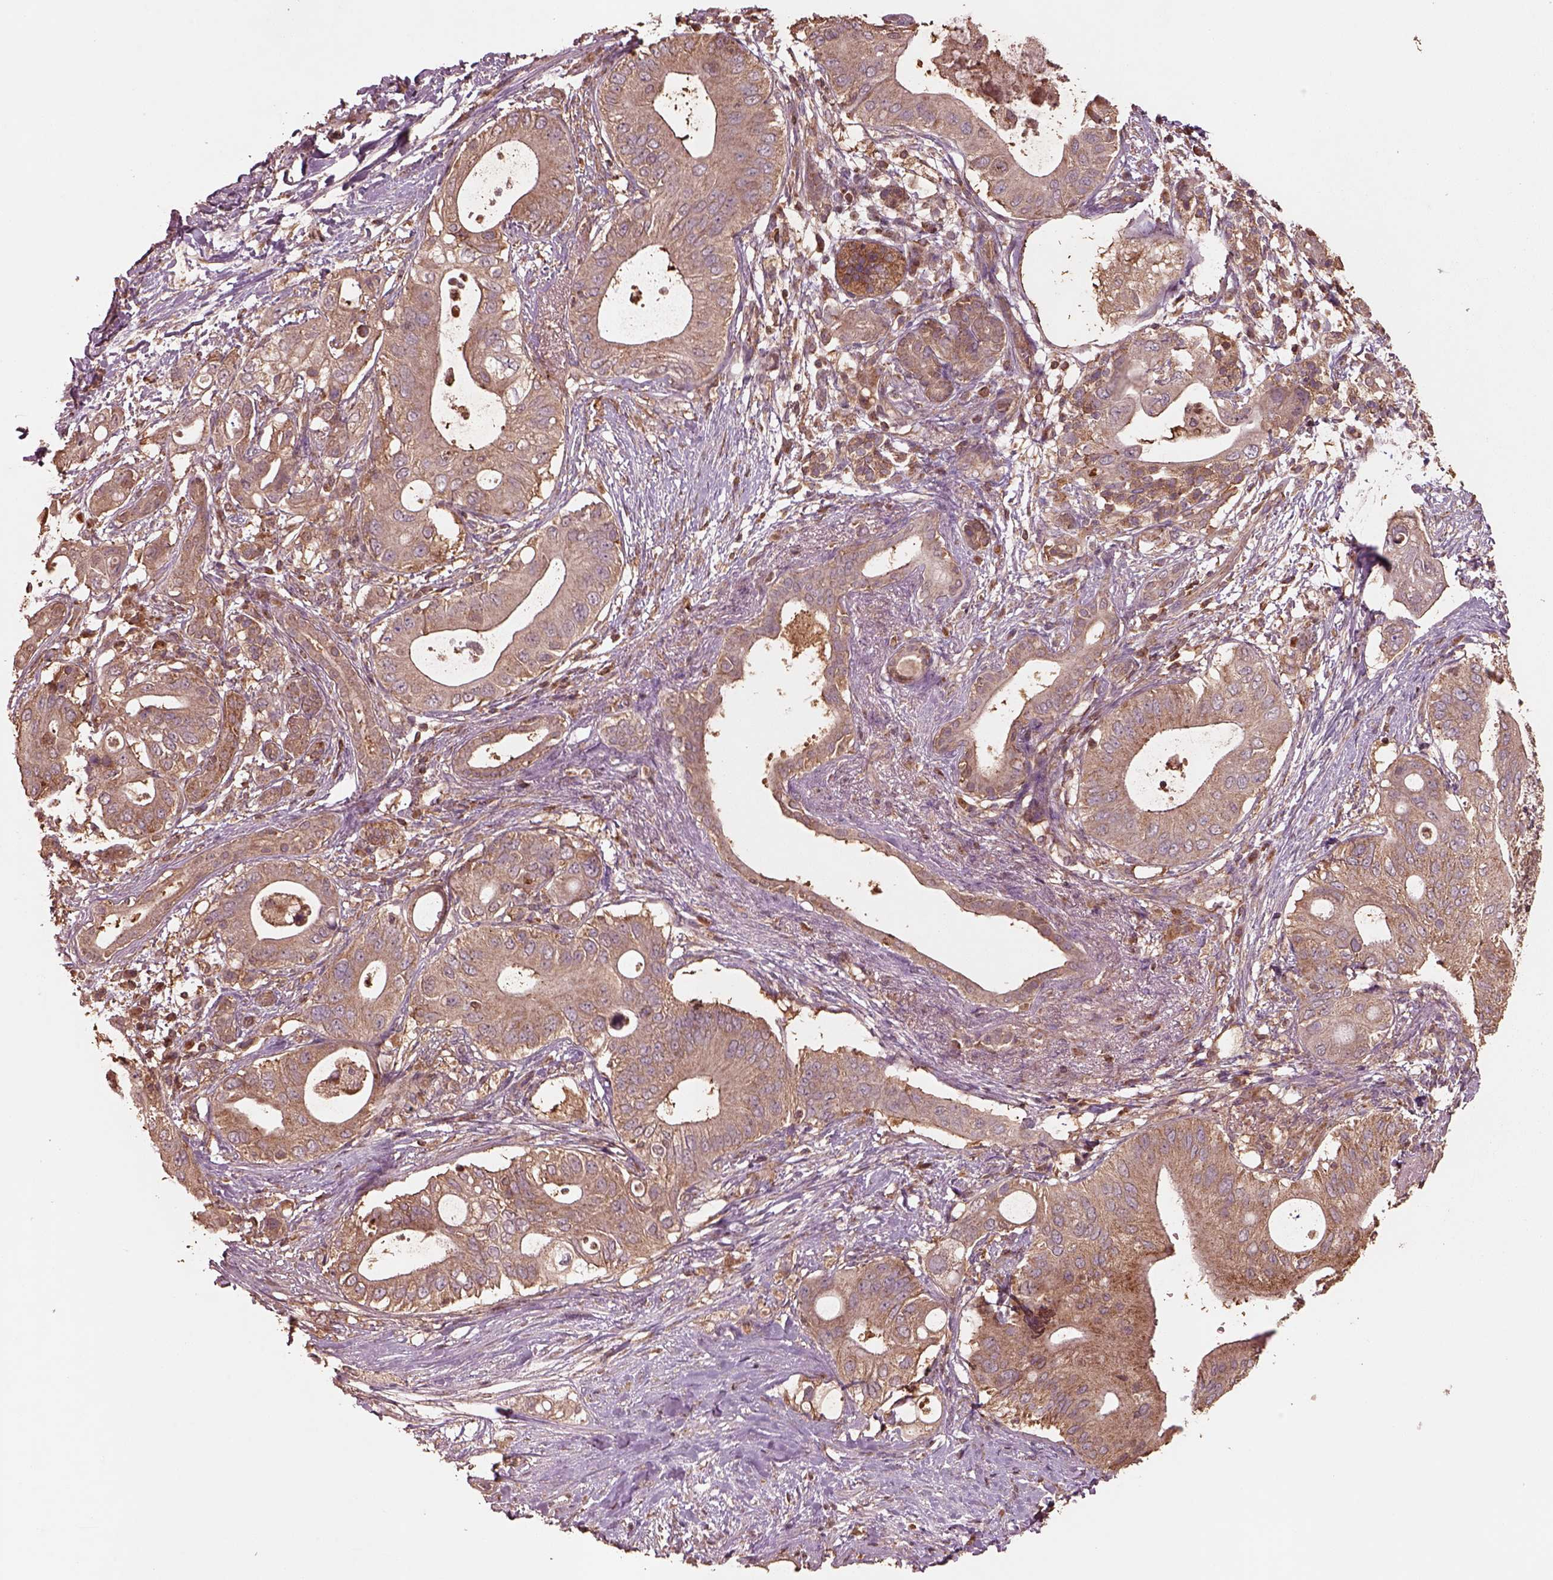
{"staining": {"intensity": "weak", "quantity": ">75%", "location": "cytoplasmic/membranous"}, "tissue": "pancreatic cancer", "cell_type": "Tumor cells", "image_type": "cancer", "snomed": [{"axis": "morphology", "description": "Adenocarcinoma, NOS"}, {"axis": "topography", "description": "Pancreas"}], "caption": "Immunohistochemistry (DAB (3,3'-diaminobenzidine)) staining of human pancreatic cancer demonstrates weak cytoplasmic/membranous protein positivity in about >75% of tumor cells.", "gene": "TRADD", "patient": {"sex": "female", "age": 72}}